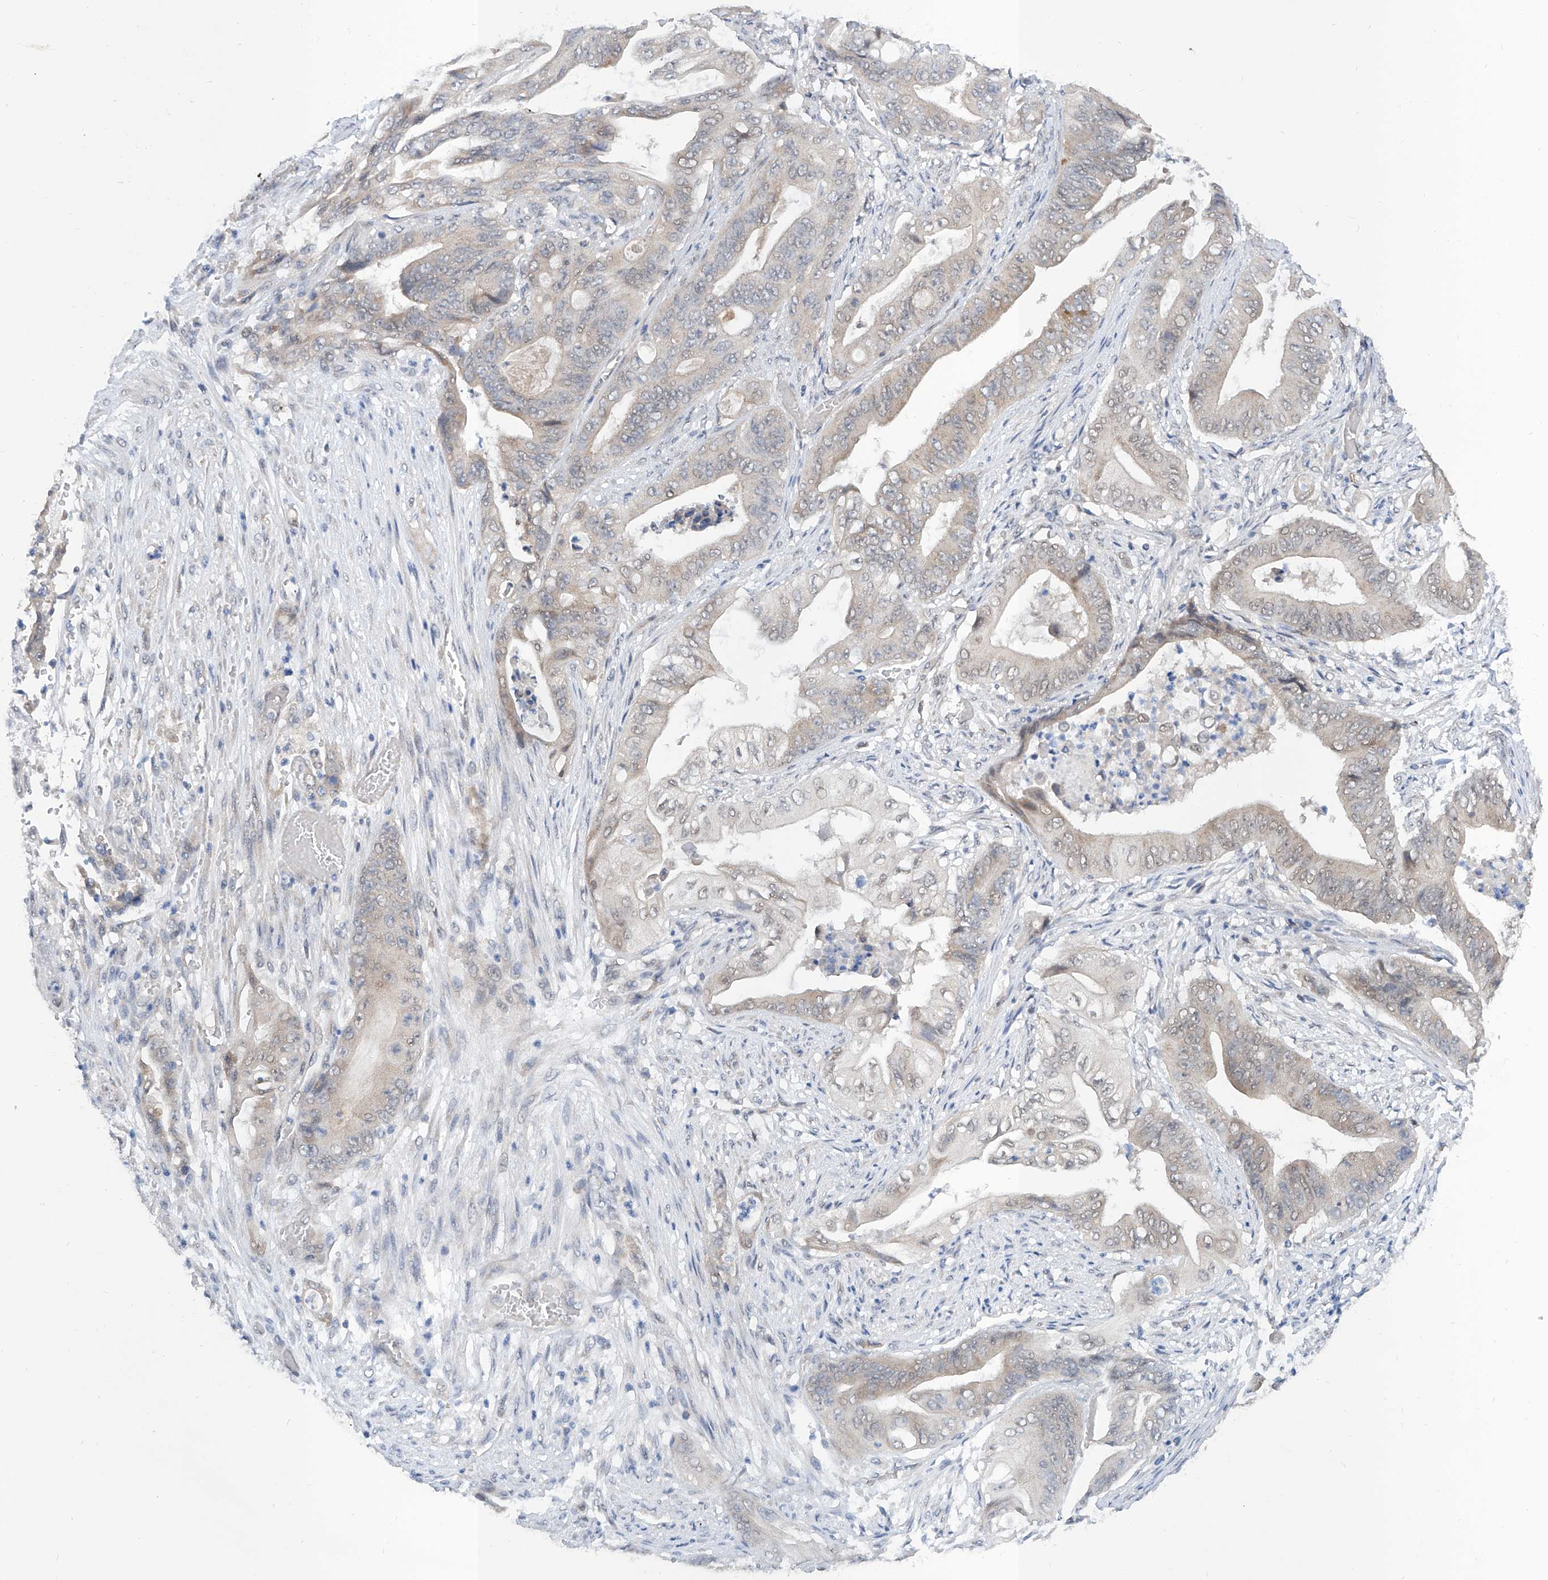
{"staining": {"intensity": "negative", "quantity": "none", "location": "none"}, "tissue": "stomach cancer", "cell_type": "Tumor cells", "image_type": "cancer", "snomed": [{"axis": "morphology", "description": "Adenocarcinoma, NOS"}, {"axis": "topography", "description": "Stomach"}], "caption": "Immunohistochemistry (IHC) histopathology image of human stomach cancer (adenocarcinoma) stained for a protein (brown), which demonstrates no staining in tumor cells.", "gene": "CARMIL3", "patient": {"sex": "female", "age": 73}}